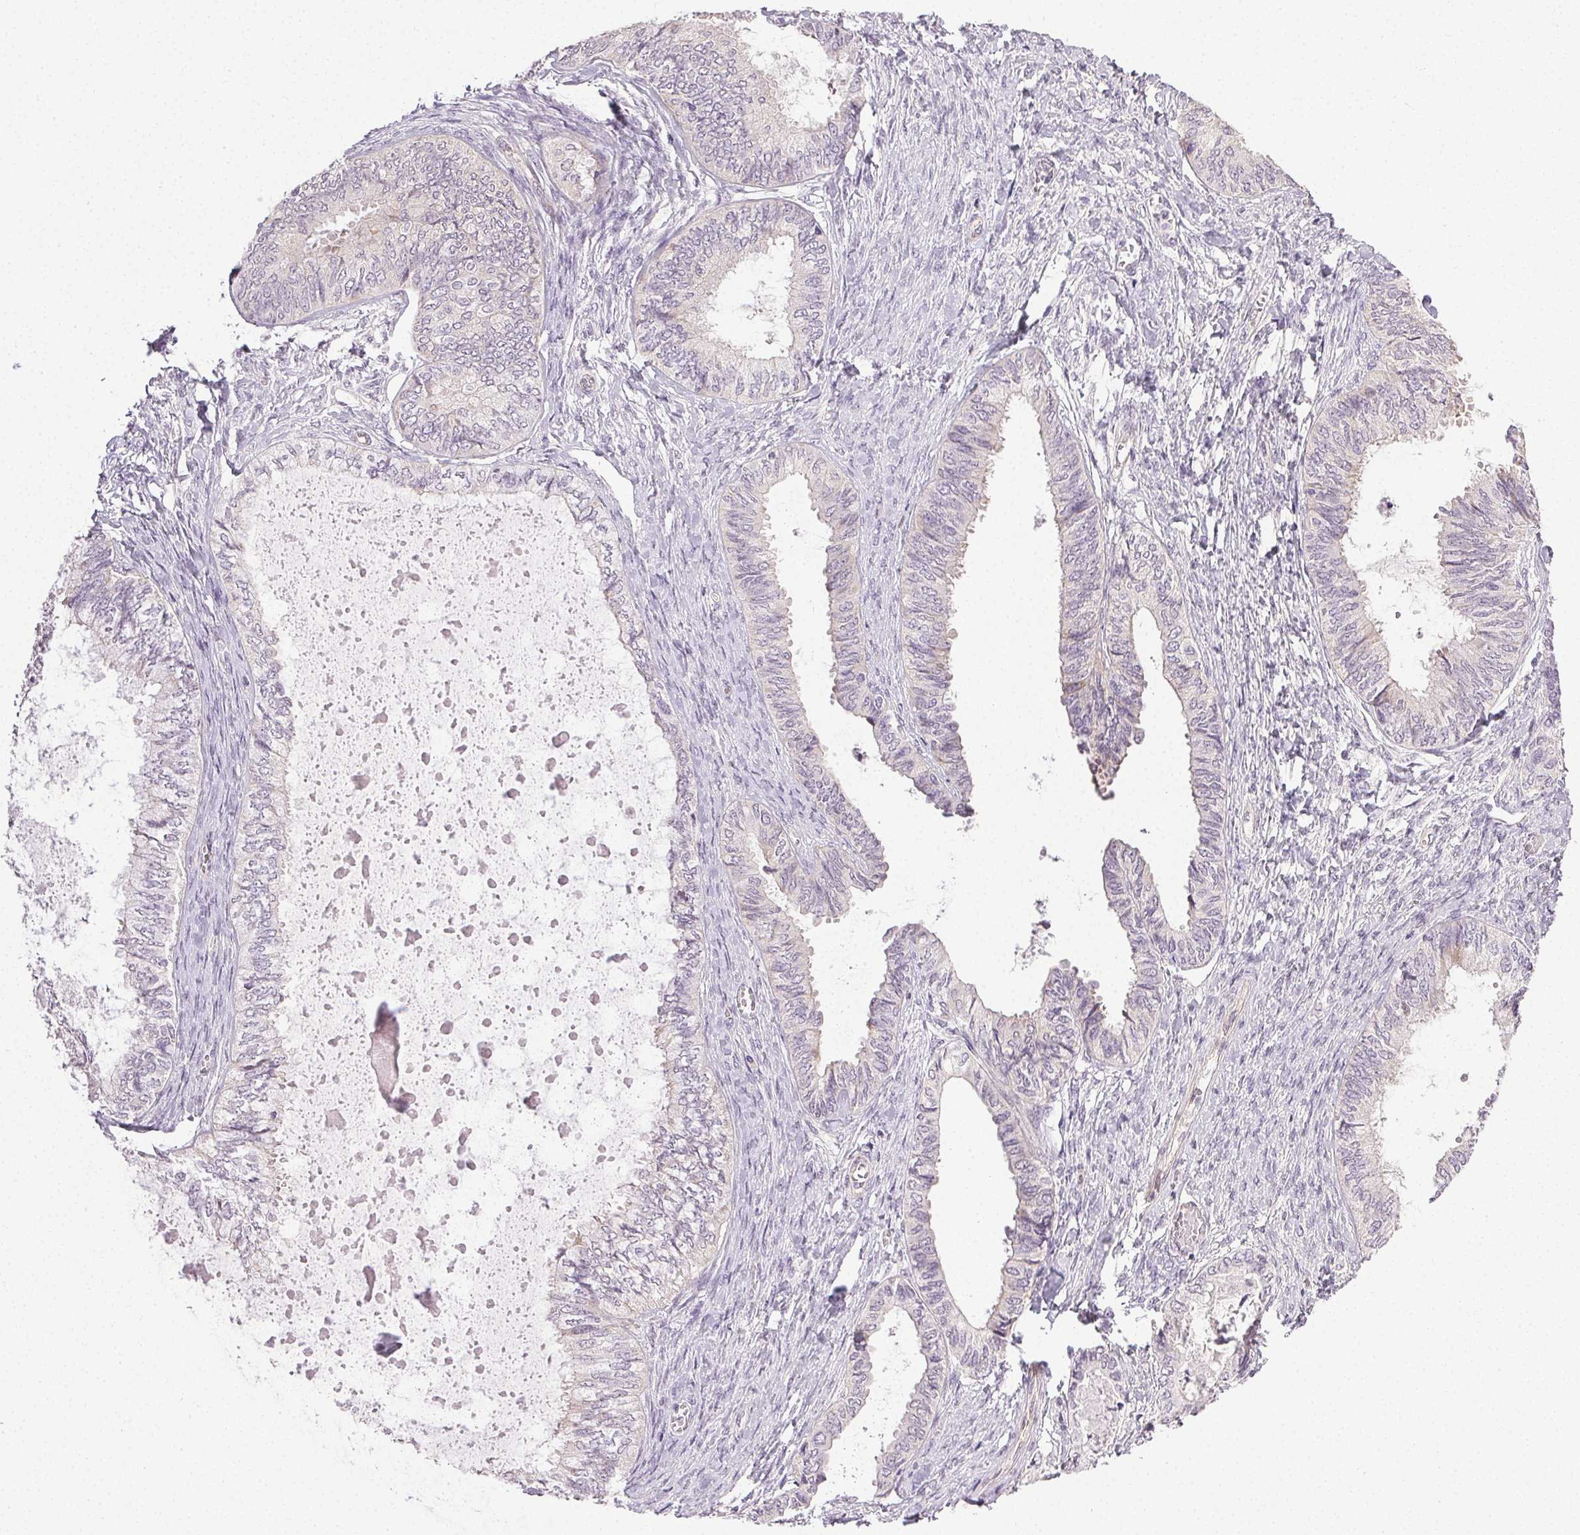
{"staining": {"intensity": "negative", "quantity": "none", "location": "none"}, "tissue": "ovarian cancer", "cell_type": "Tumor cells", "image_type": "cancer", "snomed": [{"axis": "morphology", "description": "Carcinoma, endometroid"}, {"axis": "topography", "description": "Ovary"}], "caption": "This is an IHC photomicrograph of endometroid carcinoma (ovarian). There is no staining in tumor cells.", "gene": "PLCB1", "patient": {"sex": "female", "age": 70}}